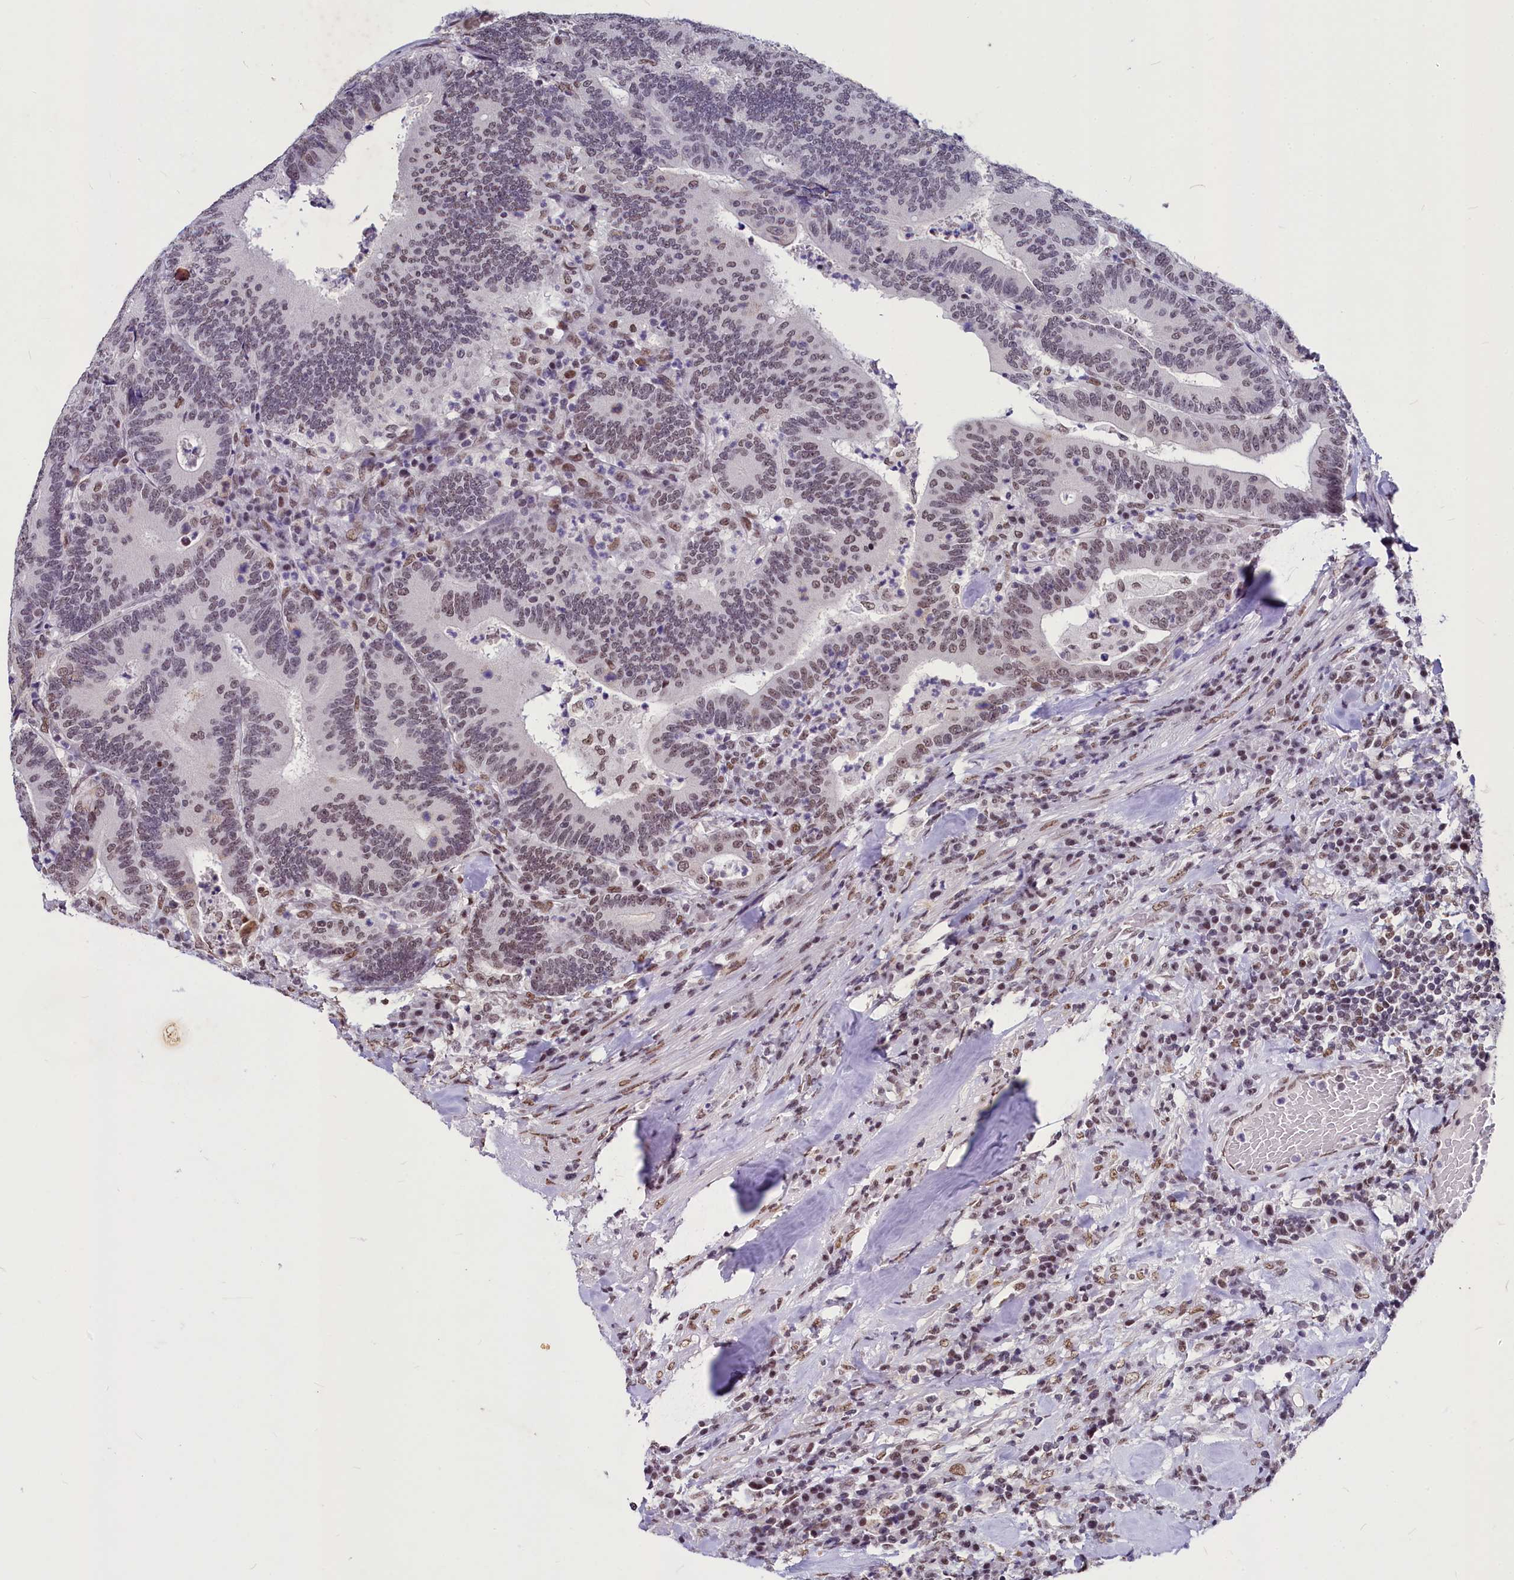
{"staining": {"intensity": "moderate", "quantity": ">75%", "location": "nuclear"}, "tissue": "colorectal cancer", "cell_type": "Tumor cells", "image_type": "cancer", "snomed": [{"axis": "morphology", "description": "Adenocarcinoma, NOS"}, {"axis": "topography", "description": "Colon"}], "caption": "Adenocarcinoma (colorectal) stained with immunohistochemistry (IHC) reveals moderate nuclear positivity in about >75% of tumor cells. The staining was performed using DAB, with brown indicating positive protein expression. Nuclei are stained blue with hematoxylin.", "gene": "PARPBP", "patient": {"sex": "female", "age": 66}}